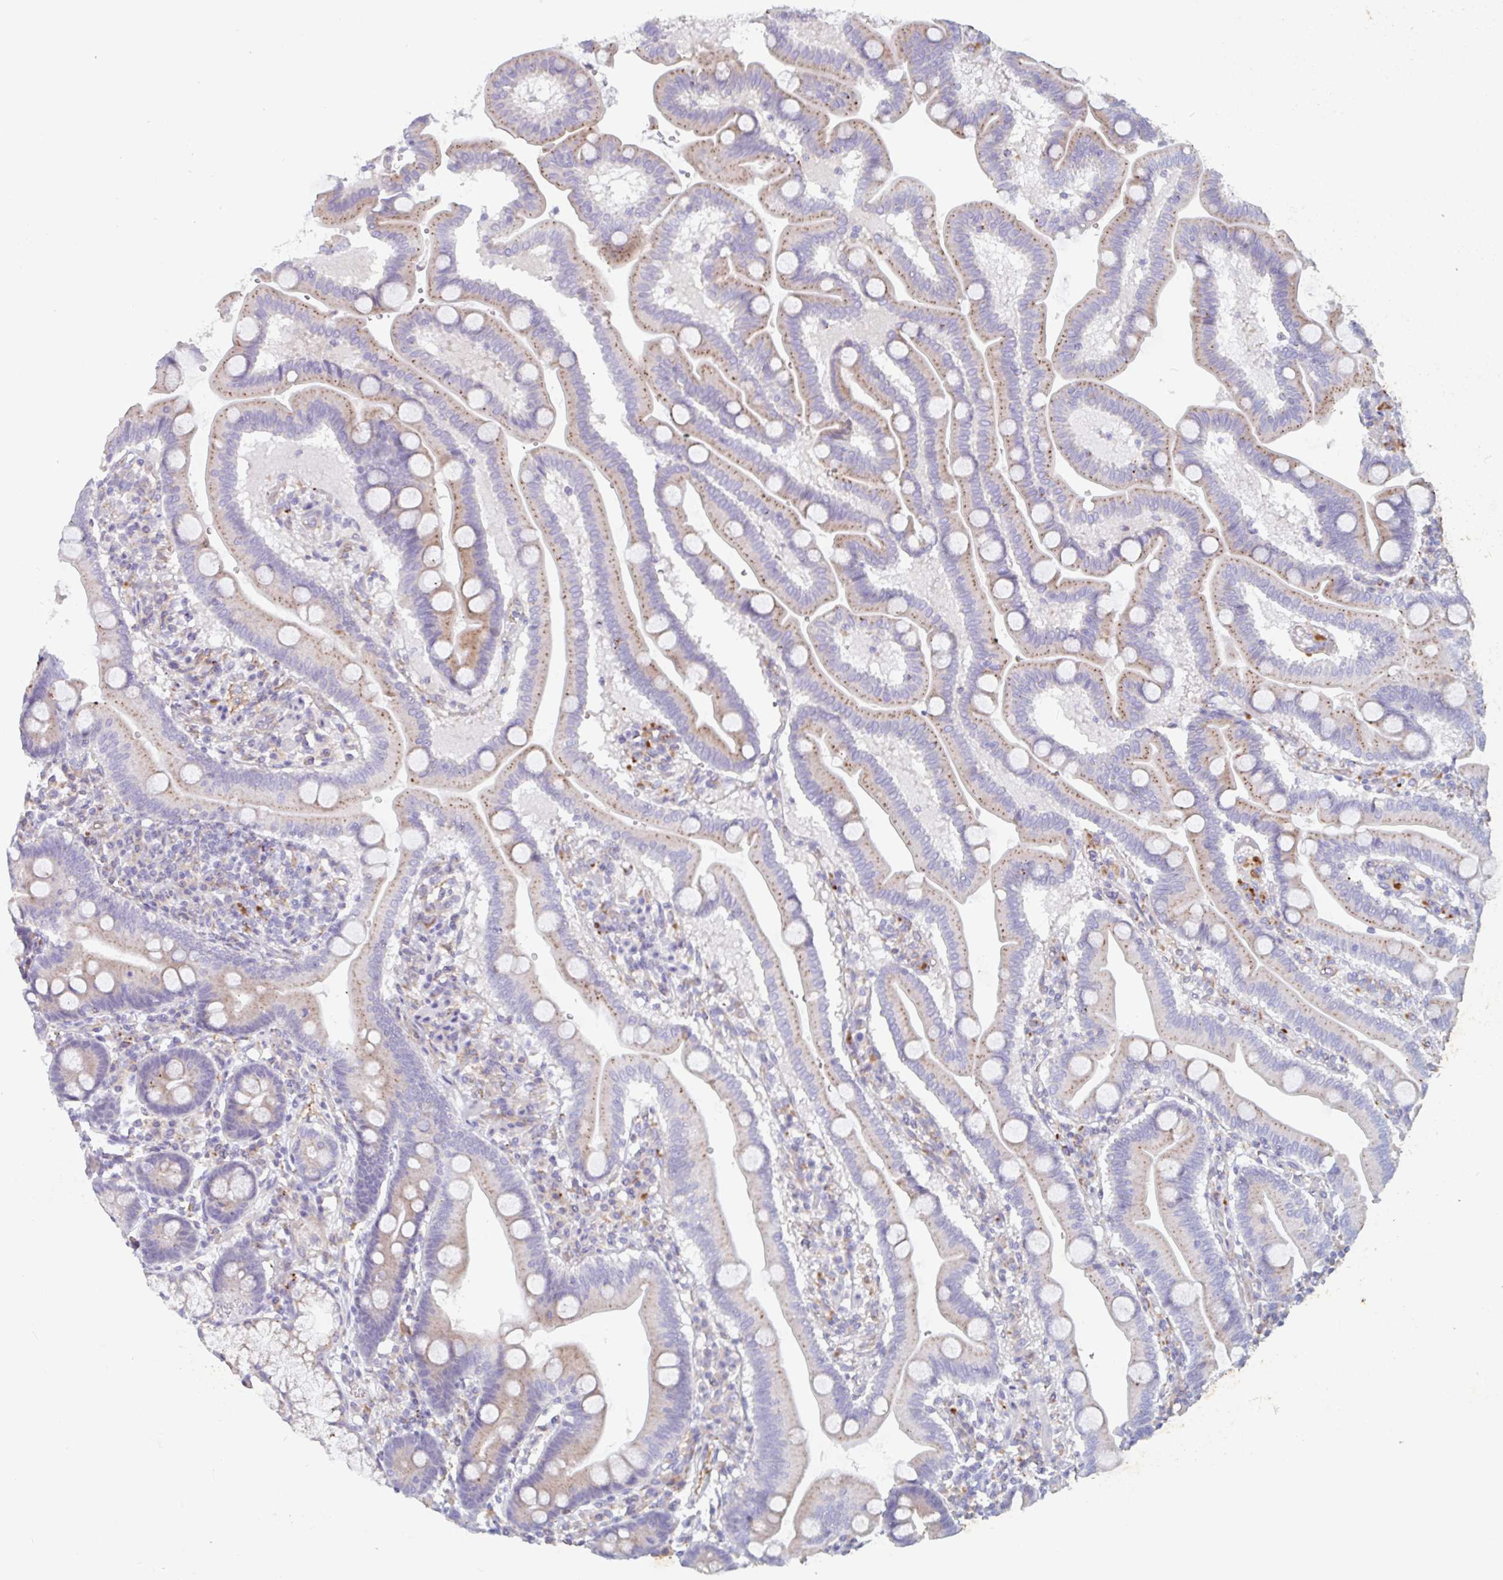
{"staining": {"intensity": "moderate", "quantity": ">75%", "location": "cytoplasmic/membranous"}, "tissue": "duodenum", "cell_type": "Glandular cells", "image_type": "normal", "snomed": [{"axis": "morphology", "description": "Normal tissue, NOS"}, {"axis": "topography", "description": "Duodenum"}], "caption": "Protein analysis of unremarkable duodenum exhibits moderate cytoplasmic/membranous staining in about >75% of glandular cells.", "gene": "MANBA", "patient": {"sex": "male", "age": 59}}